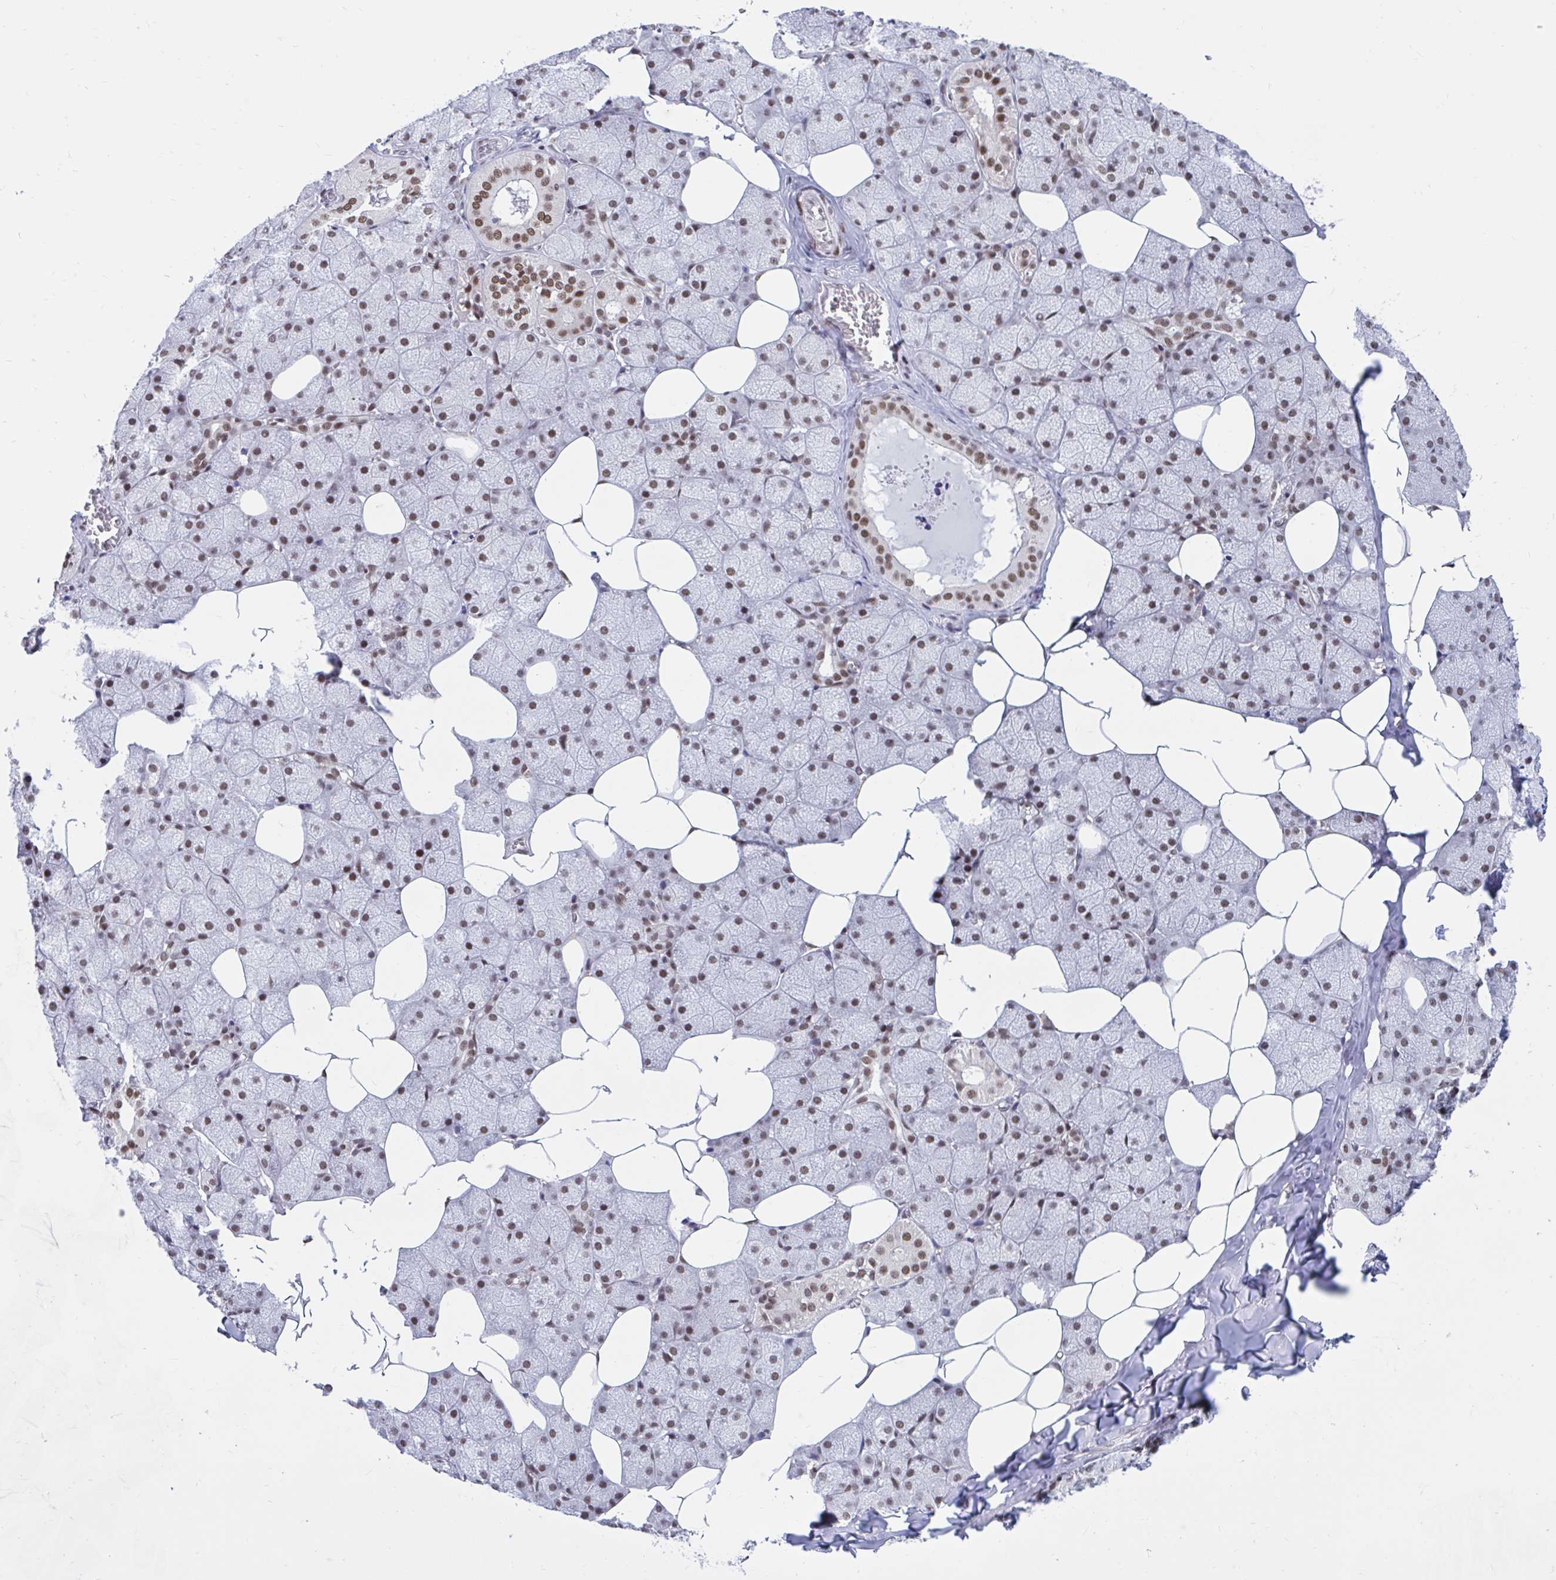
{"staining": {"intensity": "moderate", "quantity": ">75%", "location": "nuclear"}, "tissue": "salivary gland", "cell_type": "Glandular cells", "image_type": "normal", "snomed": [{"axis": "morphology", "description": "Normal tissue, NOS"}, {"axis": "topography", "description": "Salivary gland"}, {"axis": "topography", "description": "Peripheral nerve tissue"}], "caption": "This is a micrograph of immunohistochemistry (IHC) staining of normal salivary gland, which shows moderate staining in the nuclear of glandular cells.", "gene": "PHF10", "patient": {"sex": "male", "age": 38}}